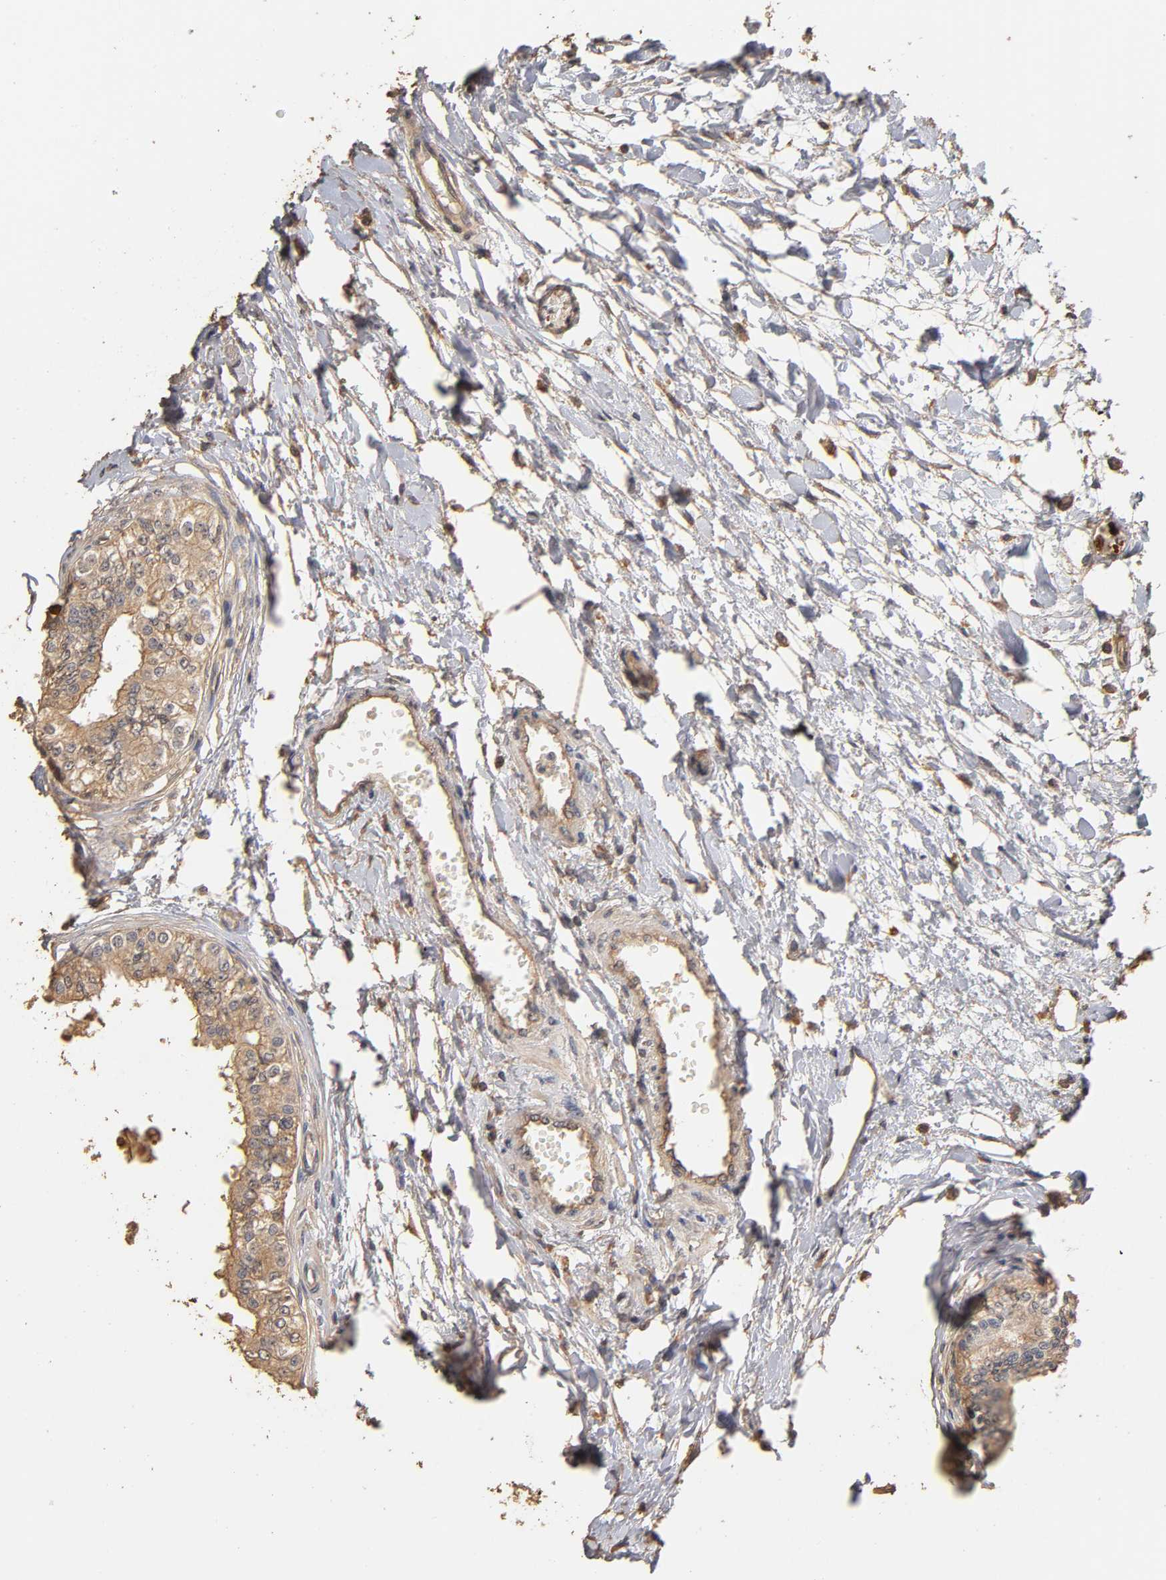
{"staining": {"intensity": "moderate", "quantity": ">75%", "location": "cytoplasmic/membranous"}, "tissue": "epididymis", "cell_type": "Glandular cells", "image_type": "normal", "snomed": [{"axis": "morphology", "description": "Normal tissue, NOS"}, {"axis": "morphology", "description": "Adenocarcinoma, metastatic, NOS"}, {"axis": "topography", "description": "Testis"}, {"axis": "topography", "description": "Epididymis"}], "caption": "Immunohistochemical staining of unremarkable epididymis displays medium levels of moderate cytoplasmic/membranous expression in about >75% of glandular cells. The protein of interest is shown in brown color, while the nuclei are stained blue.", "gene": "VSIG4", "patient": {"sex": "male", "age": 26}}